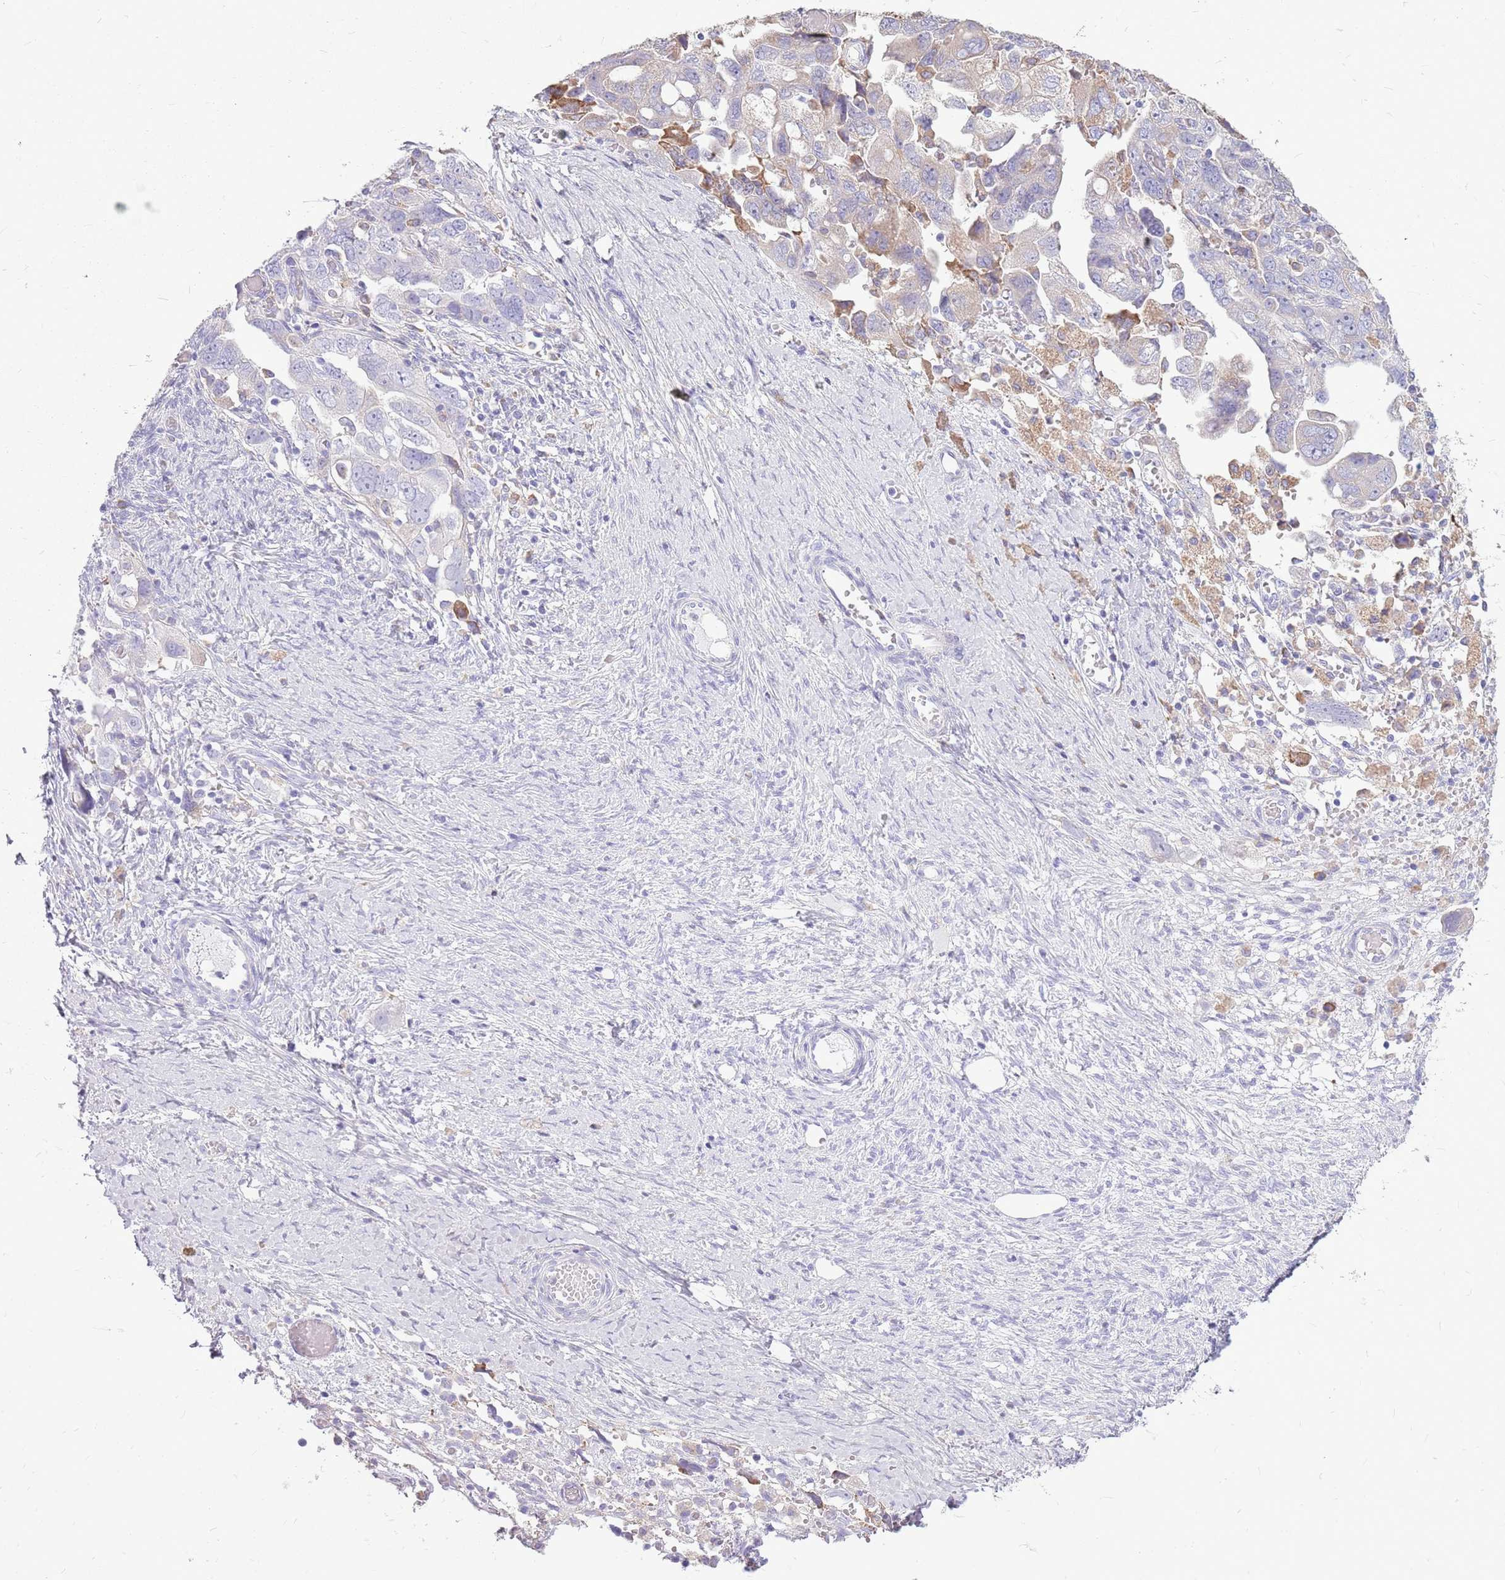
{"staining": {"intensity": "weak", "quantity": "<25%", "location": "cytoplasmic/membranous"}, "tissue": "ovarian cancer", "cell_type": "Tumor cells", "image_type": "cancer", "snomed": [{"axis": "morphology", "description": "Carcinoma, NOS"}, {"axis": "morphology", "description": "Cystadenocarcinoma, serous, NOS"}, {"axis": "topography", "description": "Ovary"}], "caption": "Ovarian cancer stained for a protein using immunohistochemistry reveals no positivity tumor cells.", "gene": "KCTD19", "patient": {"sex": "female", "age": 69}}